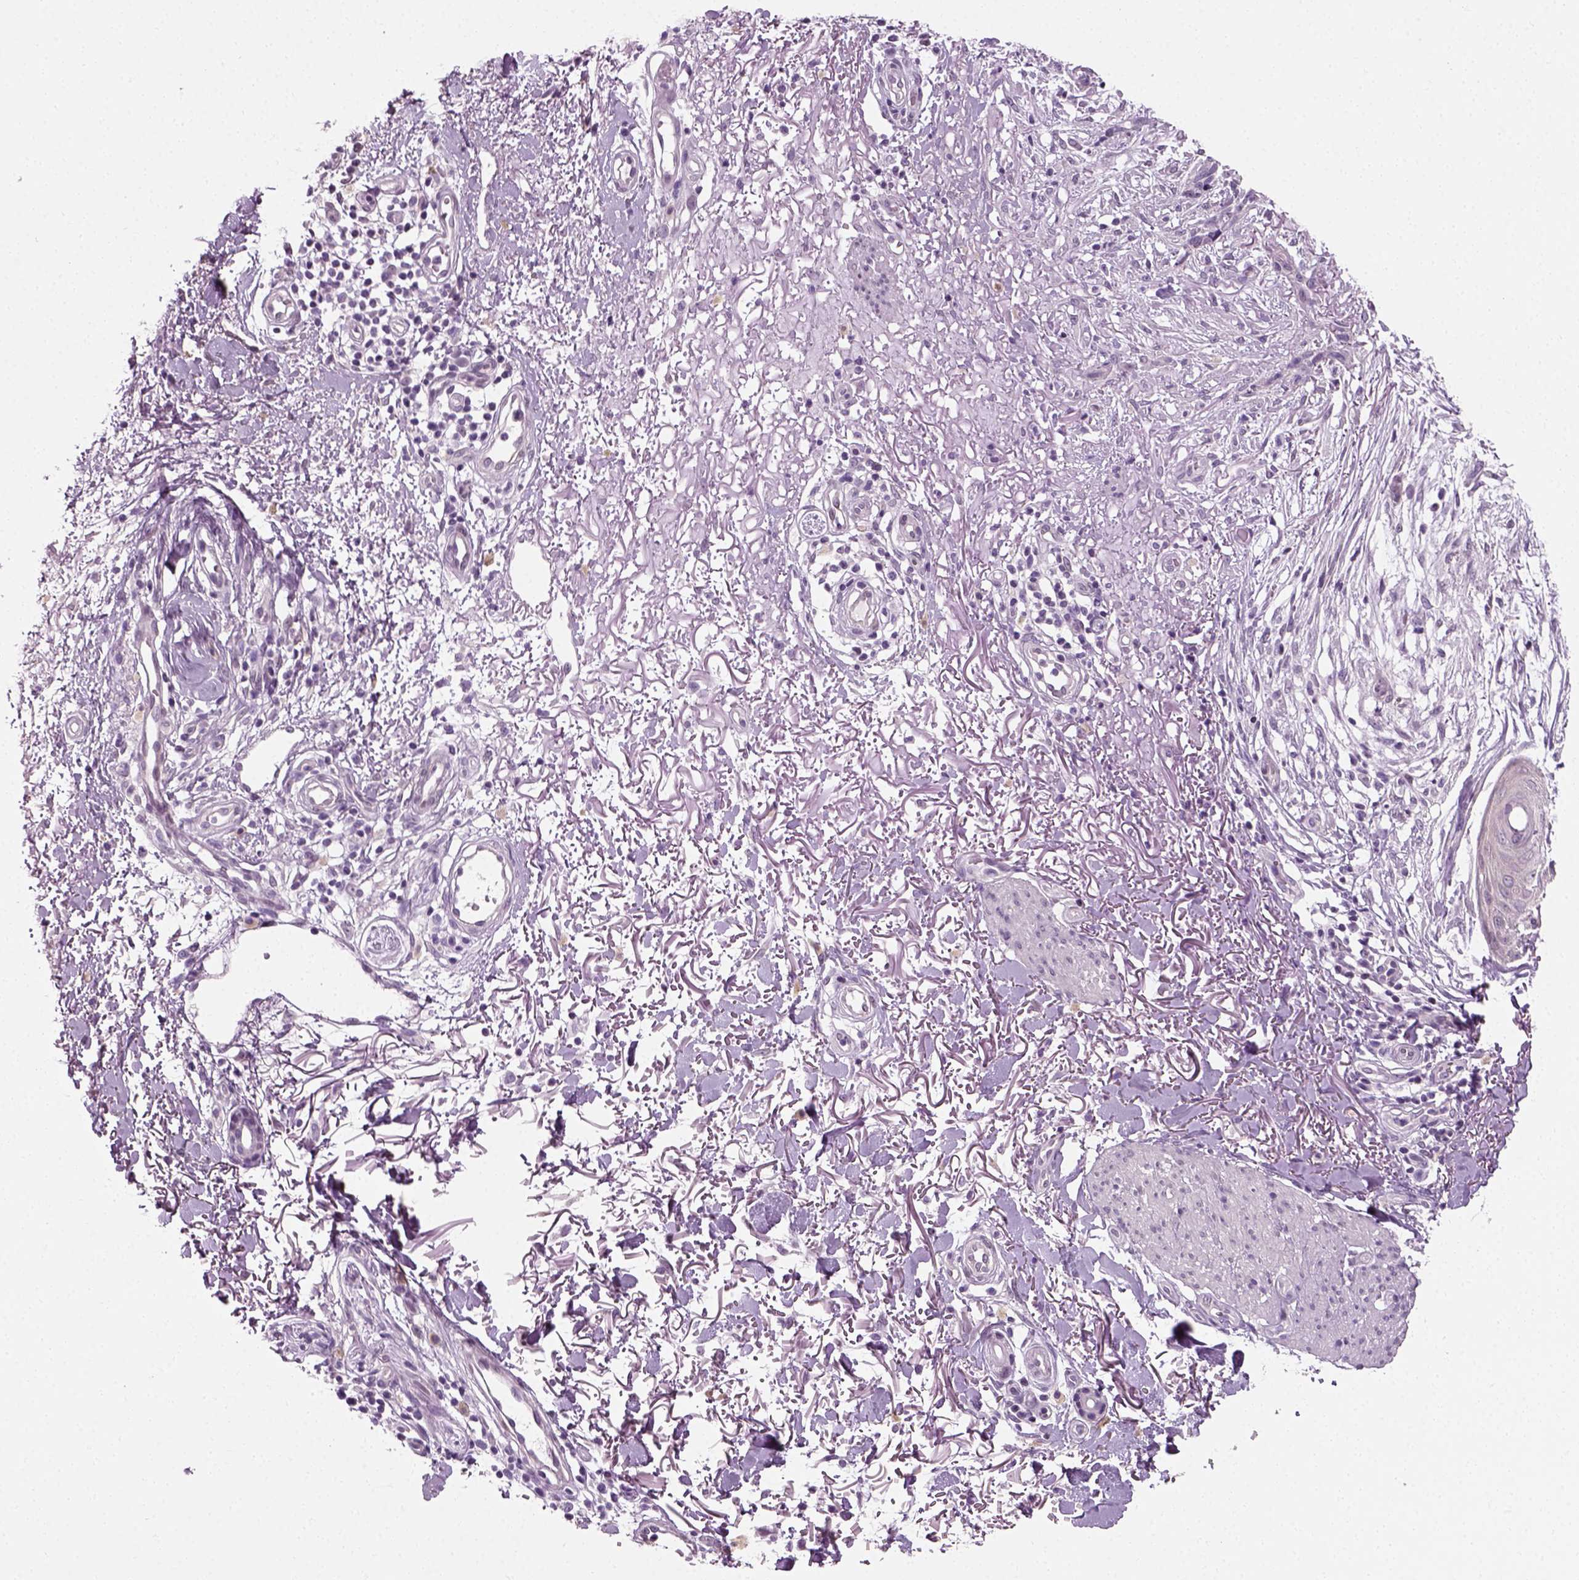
{"staining": {"intensity": "negative", "quantity": "none", "location": "none"}, "tissue": "skin cancer", "cell_type": "Tumor cells", "image_type": "cancer", "snomed": [{"axis": "morphology", "description": "Basal cell carcinoma"}, {"axis": "topography", "description": "Skin"}], "caption": "This is an immunohistochemistry histopathology image of skin cancer (basal cell carcinoma). There is no positivity in tumor cells.", "gene": "SPATA31E1", "patient": {"sex": "male", "age": 74}}